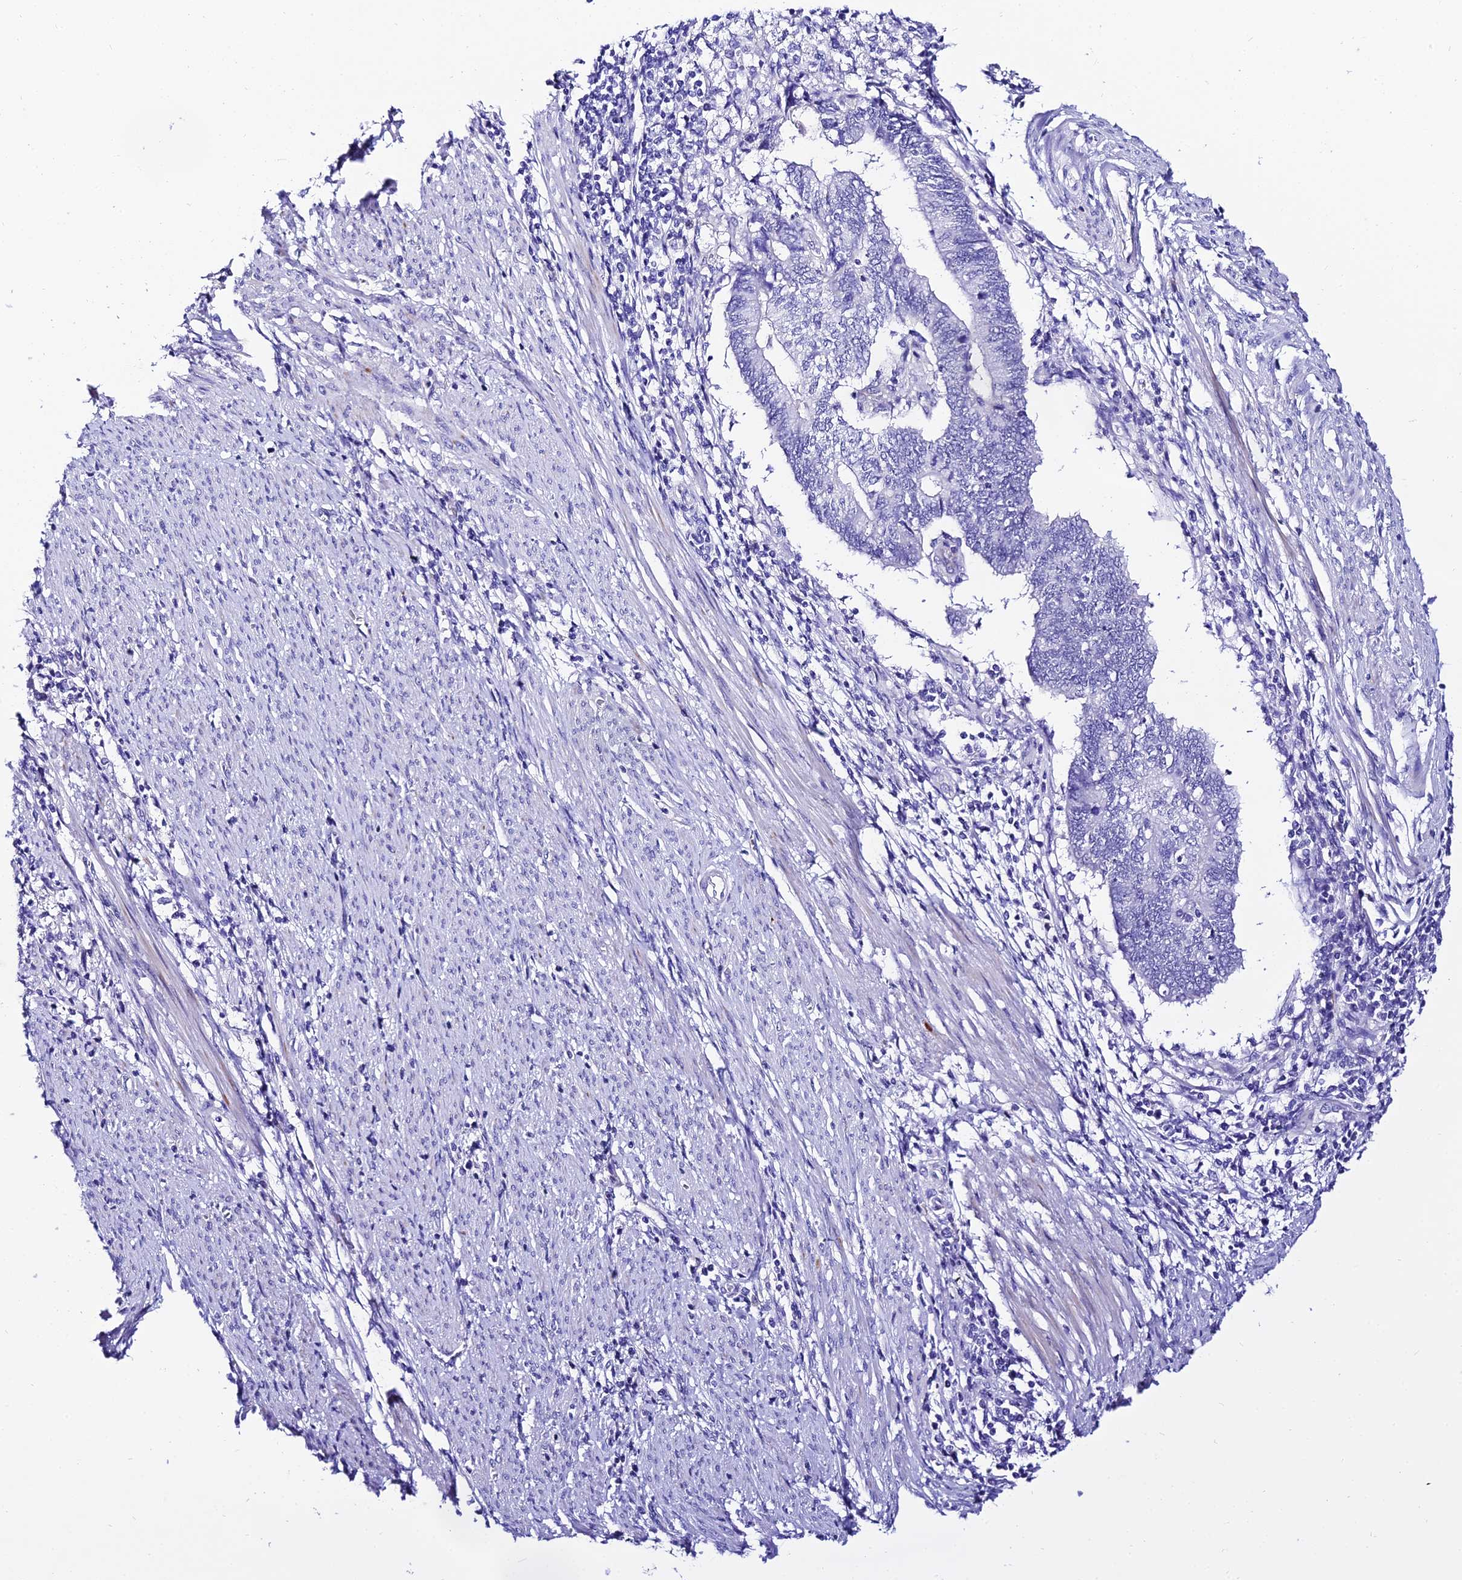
{"staining": {"intensity": "negative", "quantity": "none", "location": "none"}, "tissue": "endometrial cancer", "cell_type": "Tumor cells", "image_type": "cancer", "snomed": [{"axis": "morphology", "description": "Adenocarcinoma, NOS"}, {"axis": "topography", "description": "Uterus"}, {"axis": "topography", "description": "Endometrium"}], "caption": "This is an immunohistochemistry (IHC) histopathology image of human adenocarcinoma (endometrial). There is no staining in tumor cells.", "gene": "DEFB106A", "patient": {"sex": "female", "age": 70}}